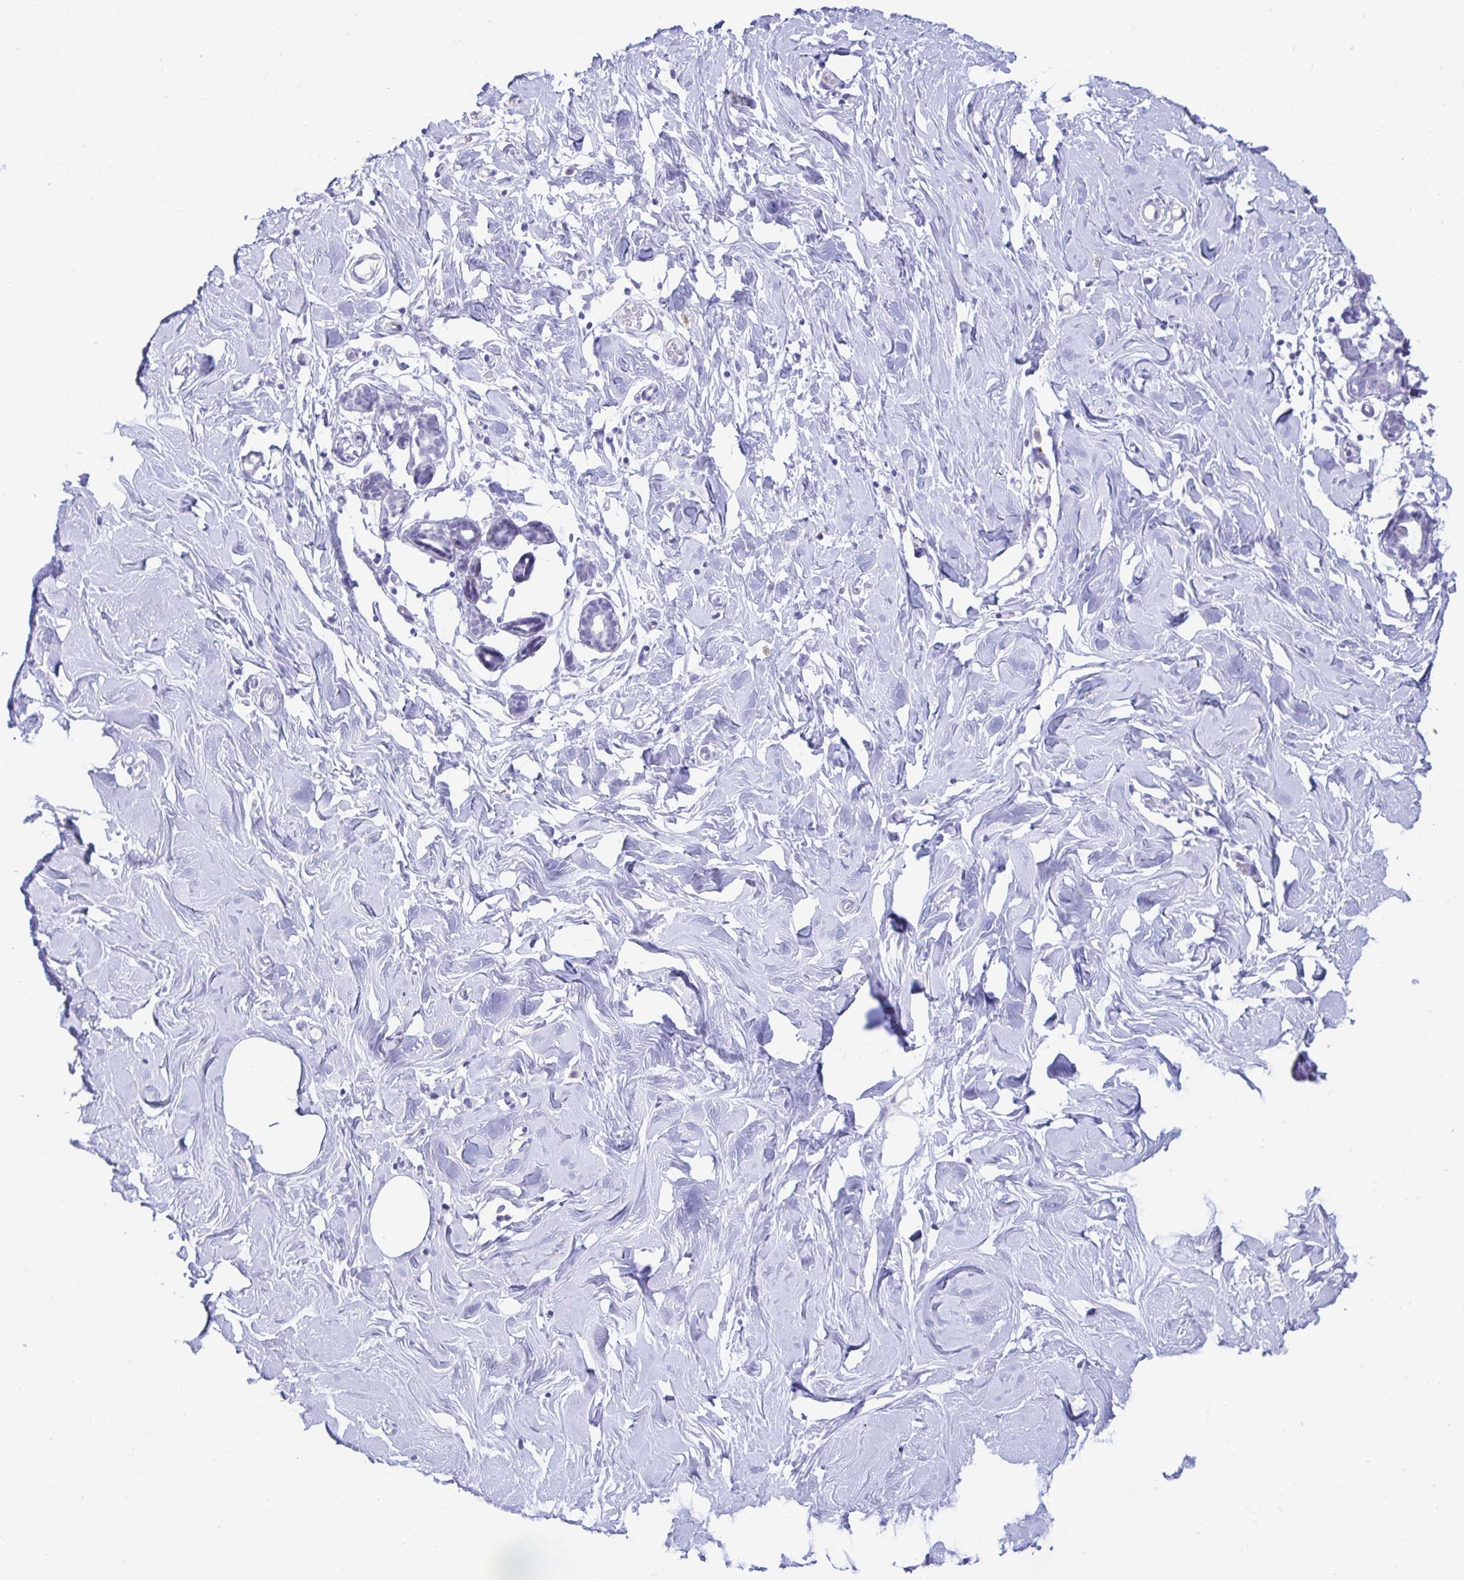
{"staining": {"intensity": "negative", "quantity": "none", "location": "none"}, "tissue": "breast", "cell_type": "Adipocytes", "image_type": "normal", "snomed": [{"axis": "morphology", "description": "Normal tissue, NOS"}, {"axis": "topography", "description": "Breast"}], "caption": "Adipocytes show no significant positivity in benign breast. (Stains: DAB (3,3'-diaminobenzidine) IHC with hematoxylin counter stain, Microscopy: brightfield microscopy at high magnification).", "gene": "SHISA8", "patient": {"sex": "female", "age": 27}}